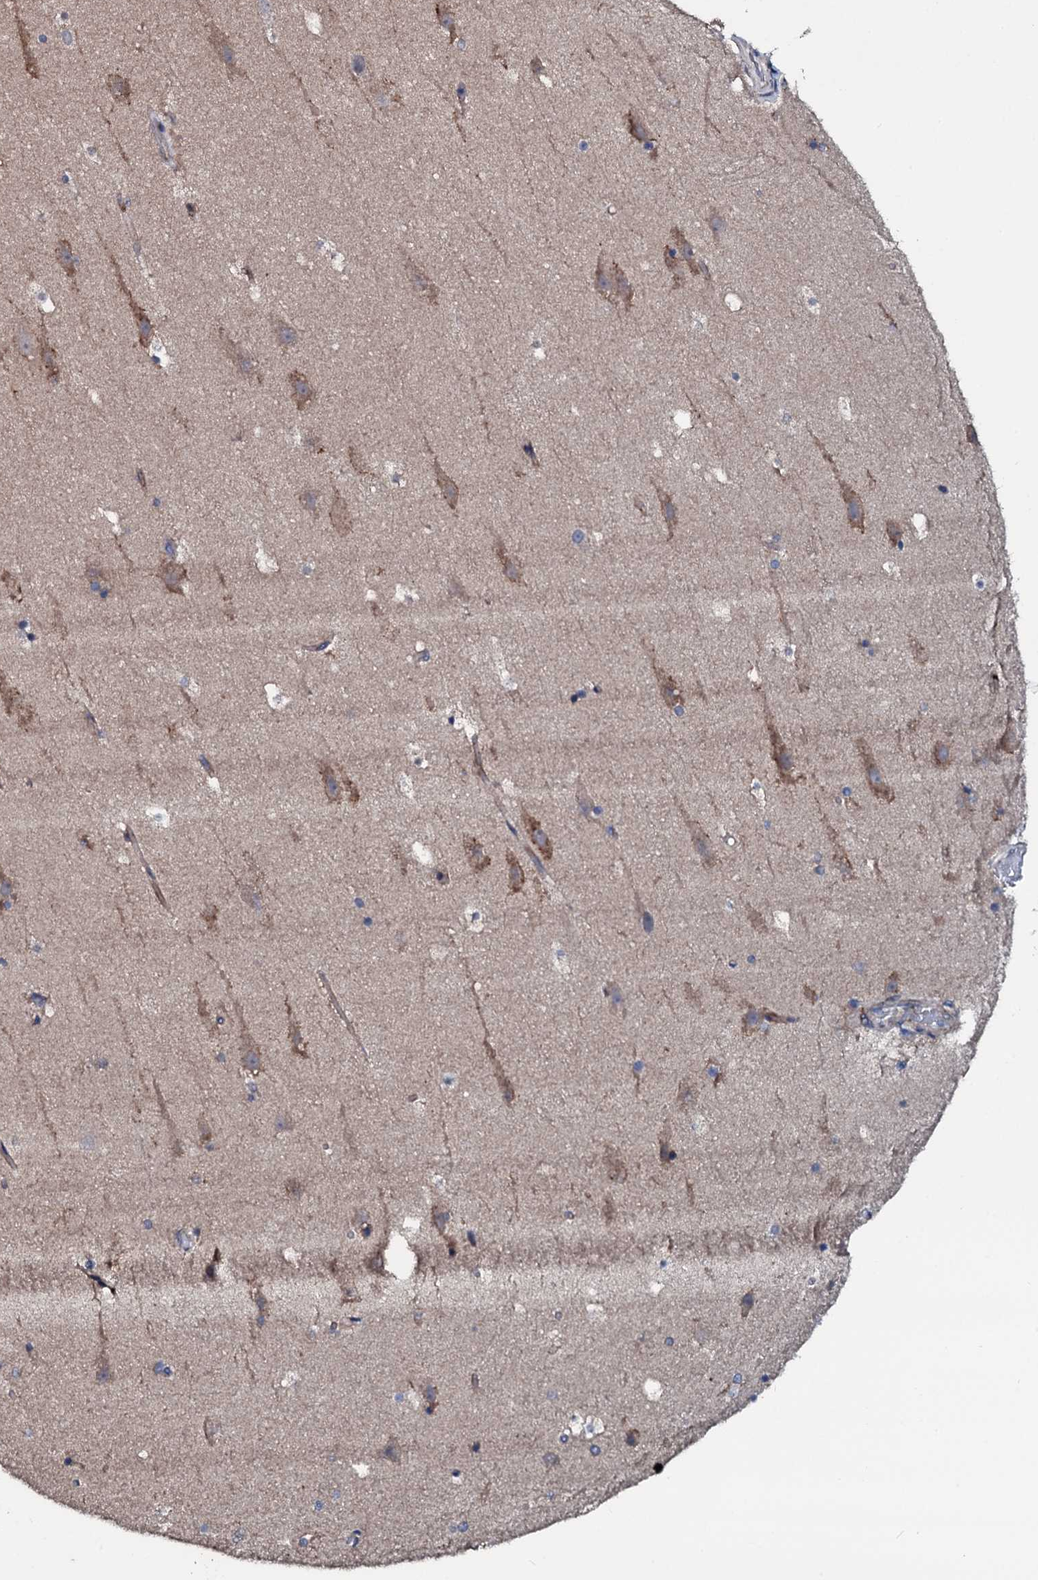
{"staining": {"intensity": "negative", "quantity": "none", "location": "none"}, "tissue": "hippocampus", "cell_type": "Glial cells", "image_type": "normal", "snomed": [{"axis": "morphology", "description": "Normal tissue, NOS"}, {"axis": "topography", "description": "Hippocampus"}], "caption": "Glial cells show no significant positivity in benign hippocampus.", "gene": "IL12B", "patient": {"sex": "female", "age": 52}}